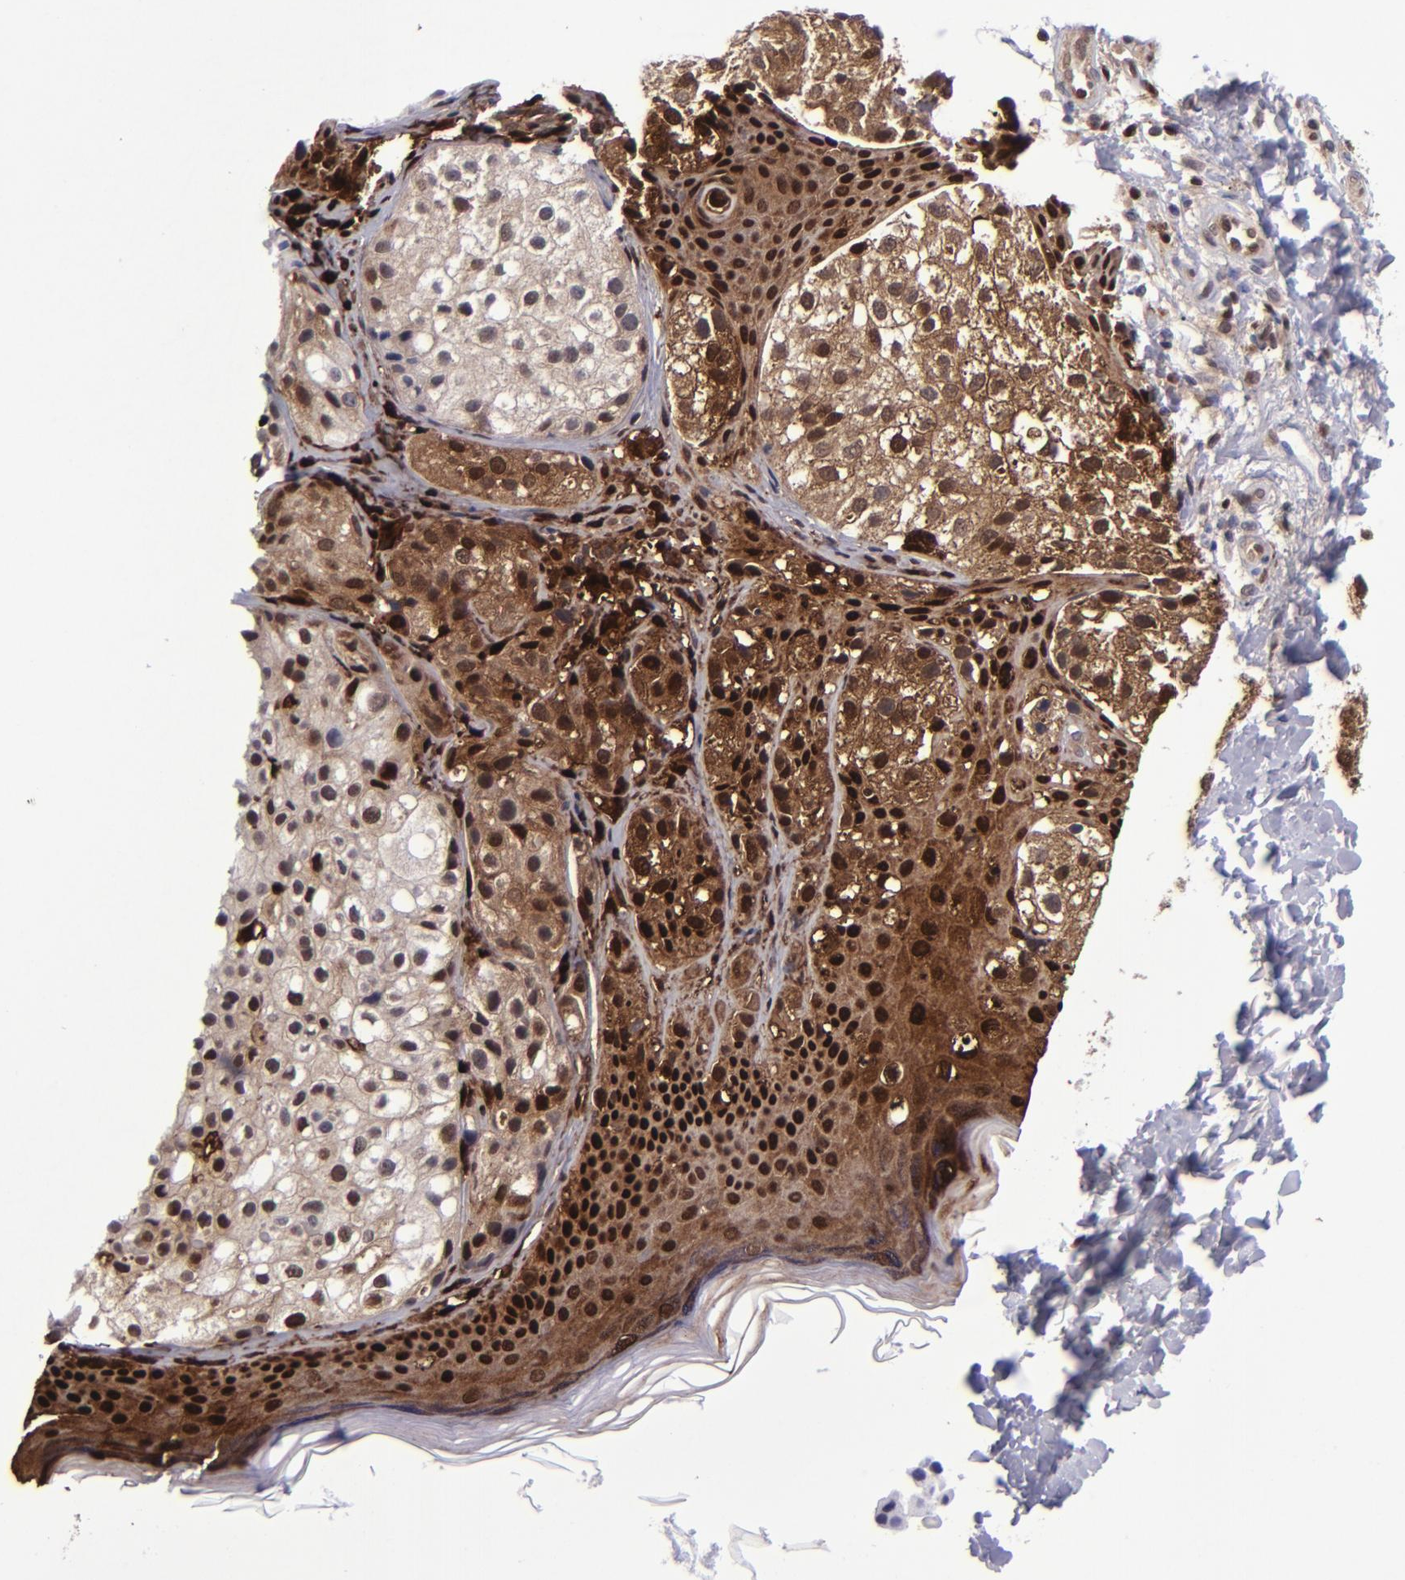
{"staining": {"intensity": "strong", "quantity": "25%-75%", "location": "cytoplasmic/membranous,nuclear"}, "tissue": "melanoma", "cell_type": "Tumor cells", "image_type": "cancer", "snomed": [{"axis": "morphology", "description": "Malignant melanoma, NOS"}, {"axis": "topography", "description": "Skin"}], "caption": "The photomicrograph reveals a brown stain indicating the presence of a protein in the cytoplasmic/membranous and nuclear of tumor cells in malignant melanoma.", "gene": "TYMP", "patient": {"sex": "male", "age": 23}}